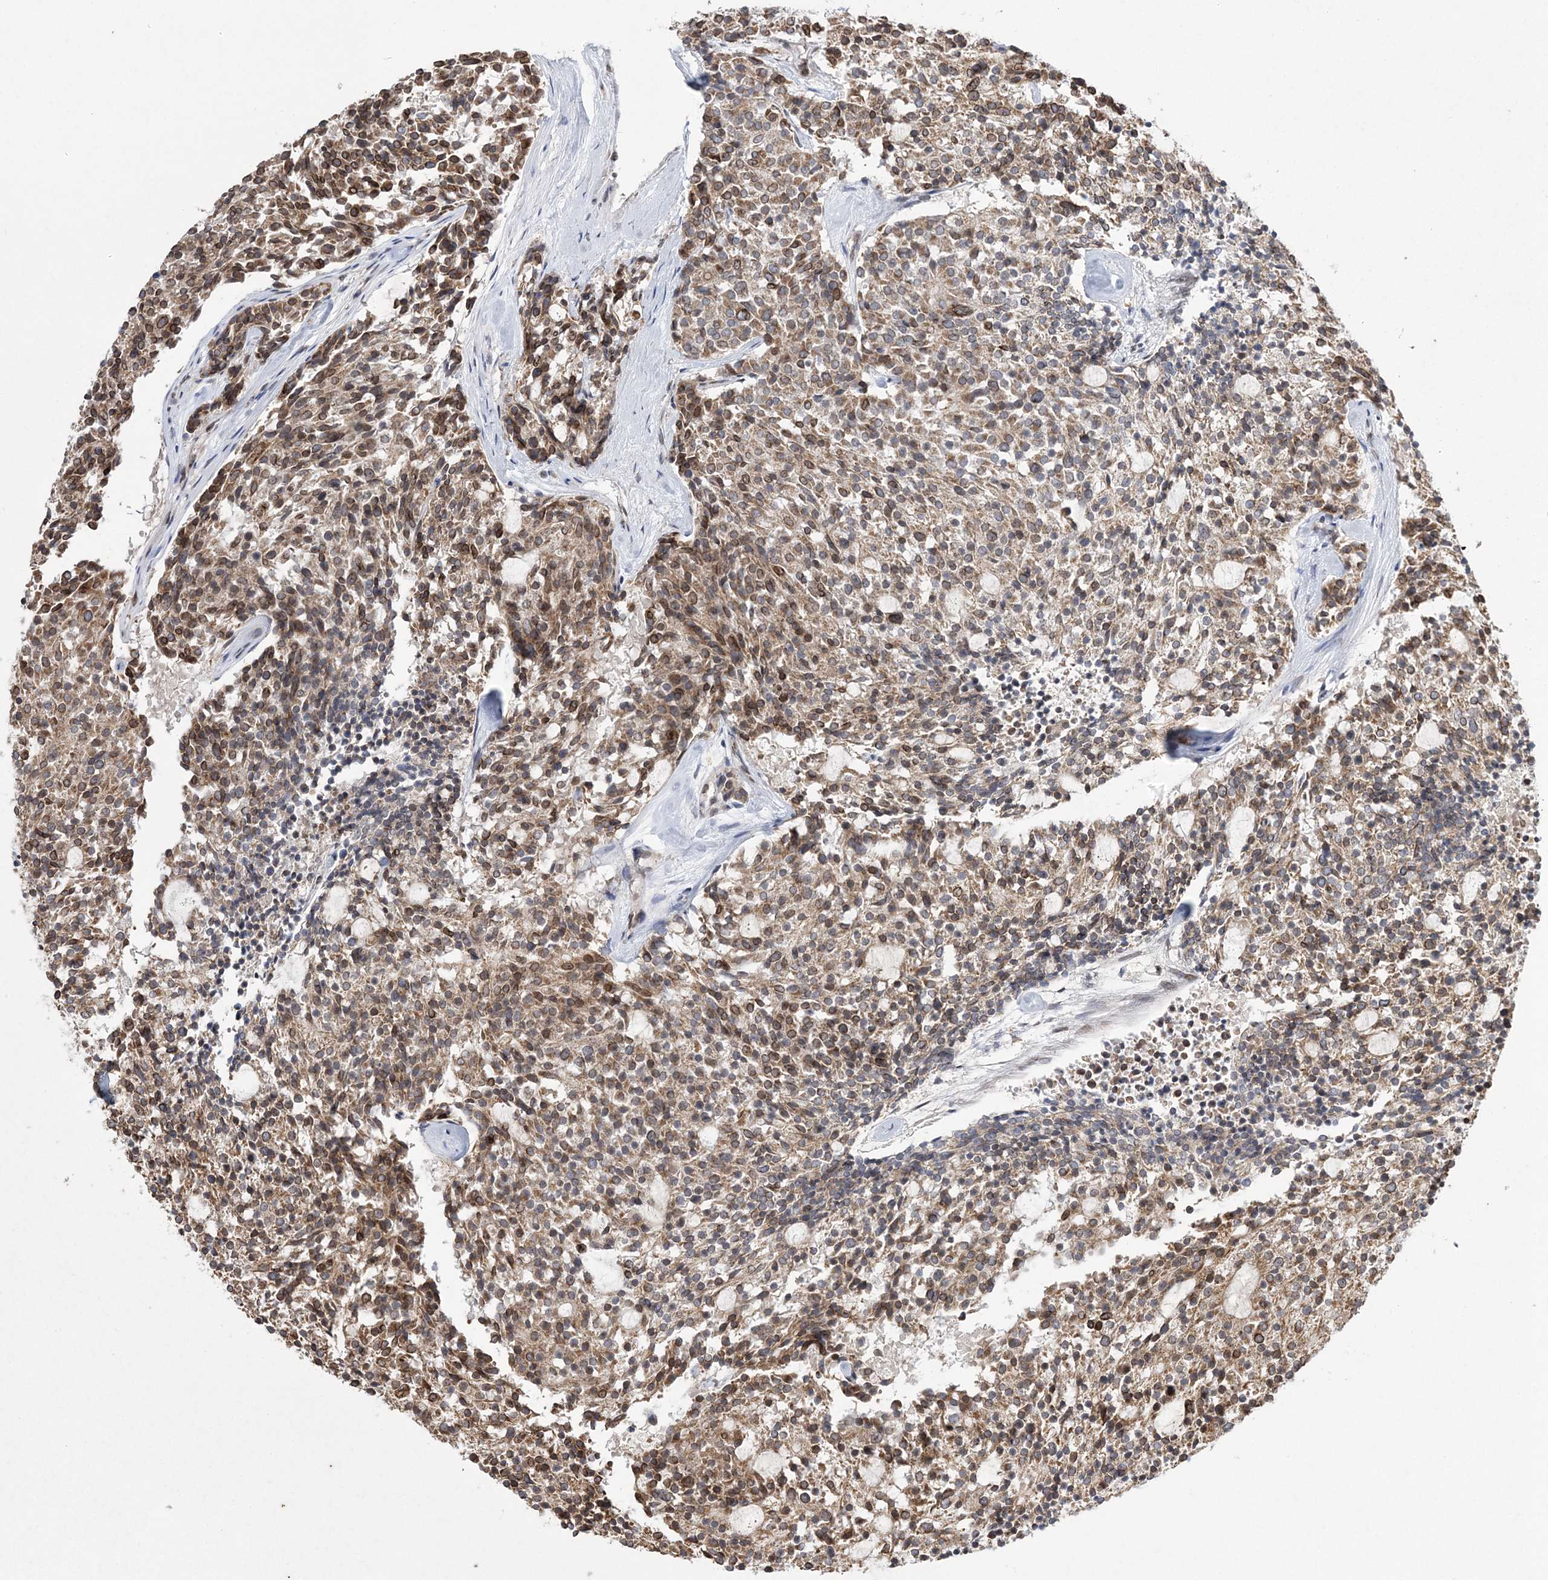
{"staining": {"intensity": "moderate", "quantity": ">75%", "location": "cytoplasmic/membranous,nuclear"}, "tissue": "carcinoid", "cell_type": "Tumor cells", "image_type": "cancer", "snomed": [{"axis": "morphology", "description": "Carcinoid, malignant, NOS"}, {"axis": "topography", "description": "Pancreas"}], "caption": "This is an image of immunohistochemistry staining of malignant carcinoid, which shows moderate expression in the cytoplasmic/membranous and nuclear of tumor cells.", "gene": "DNAJC27", "patient": {"sex": "female", "age": 54}}